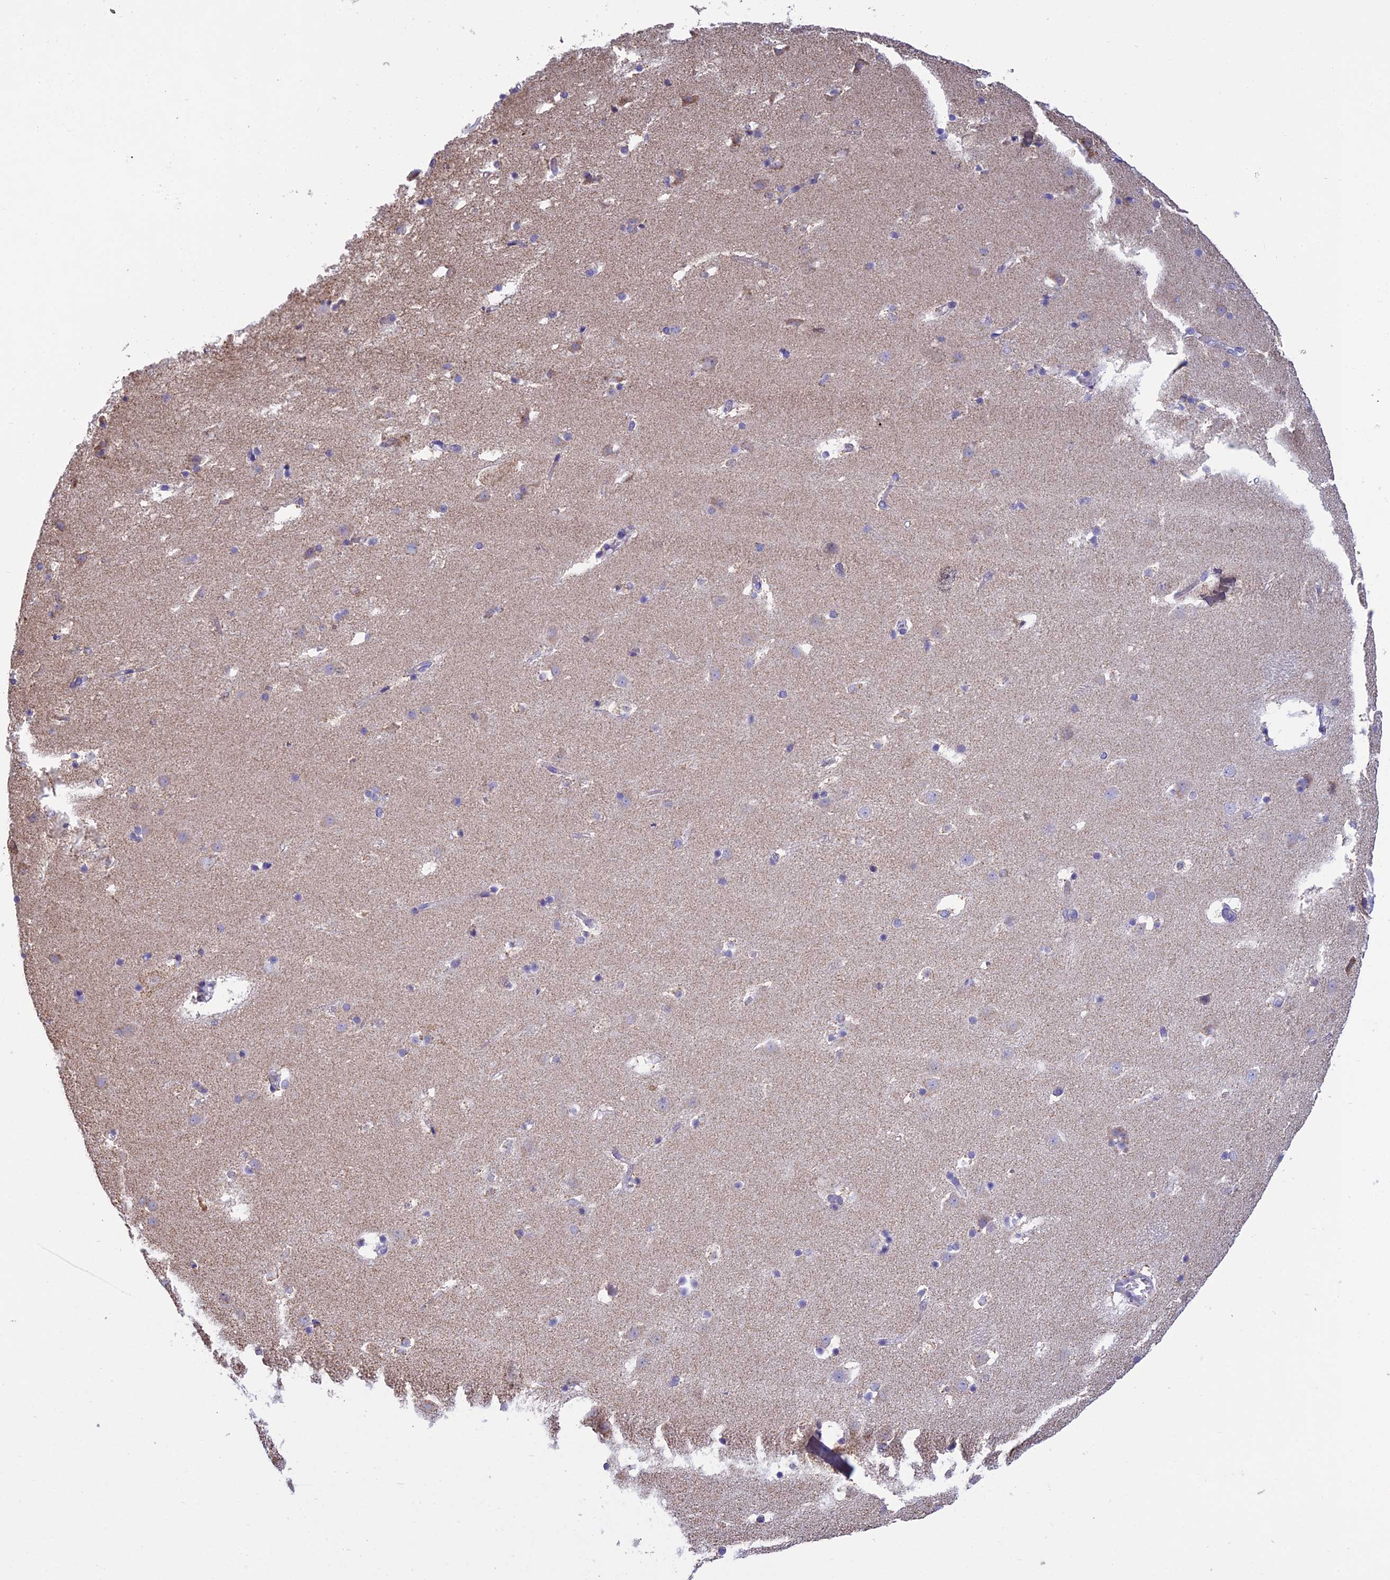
{"staining": {"intensity": "negative", "quantity": "none", "location": "none"}, "tissue": "caudate", "cell_type": "Glial cells", "image_type": "normal", "snomed": [{"axis": "morphology", "description": "Normal tissue, NOS"}, {"axis": "topography", "description": "Lateral ventricle wall"}], "caption": "An IHC image of unremarkable caudate is shown. There is no staining in glial cells of caudate.", "gene": "OR2W3", "patient": {"sex": "male", "age": 45}}